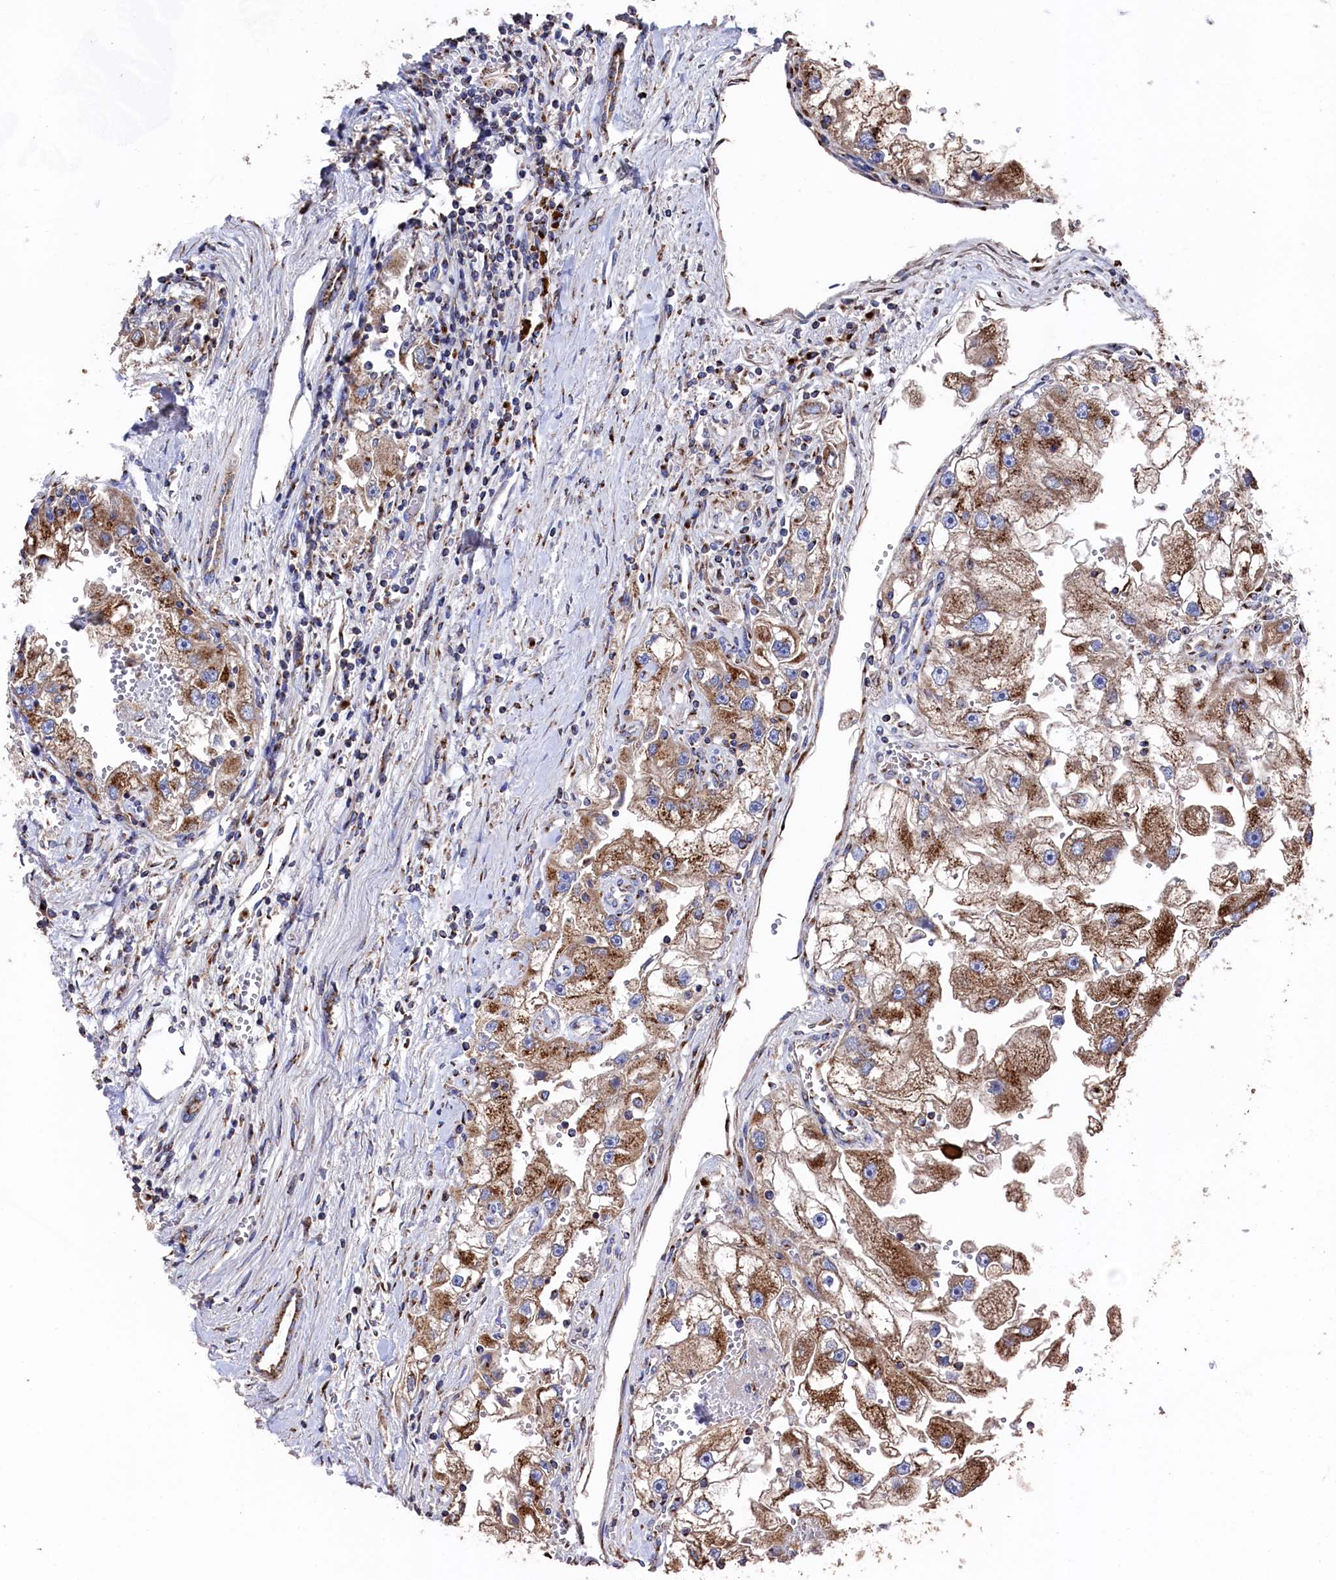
{"staining": {"intensity": "moderate", "quantity": ">75%", "location": "cytoplasmic/membranous"}, "tissue": "renal cancer", "cell_type": "Tumor cells", "image_type": "cancer", "snomed": [{"axis": "morphology", "description": "Adenocarcinoma, NOS"}, {"axis": "topography", "description": "Kidney"}], "caption": "An IHC photomicrograph of tumor tissue is shown. Protein staining in brown labels moderate cytoplasmic/membranous positivity in renal adenocarcinoma within tumor cells.", "gene": "PRRC1", "patient": {"sex": "male", "age": 63}}